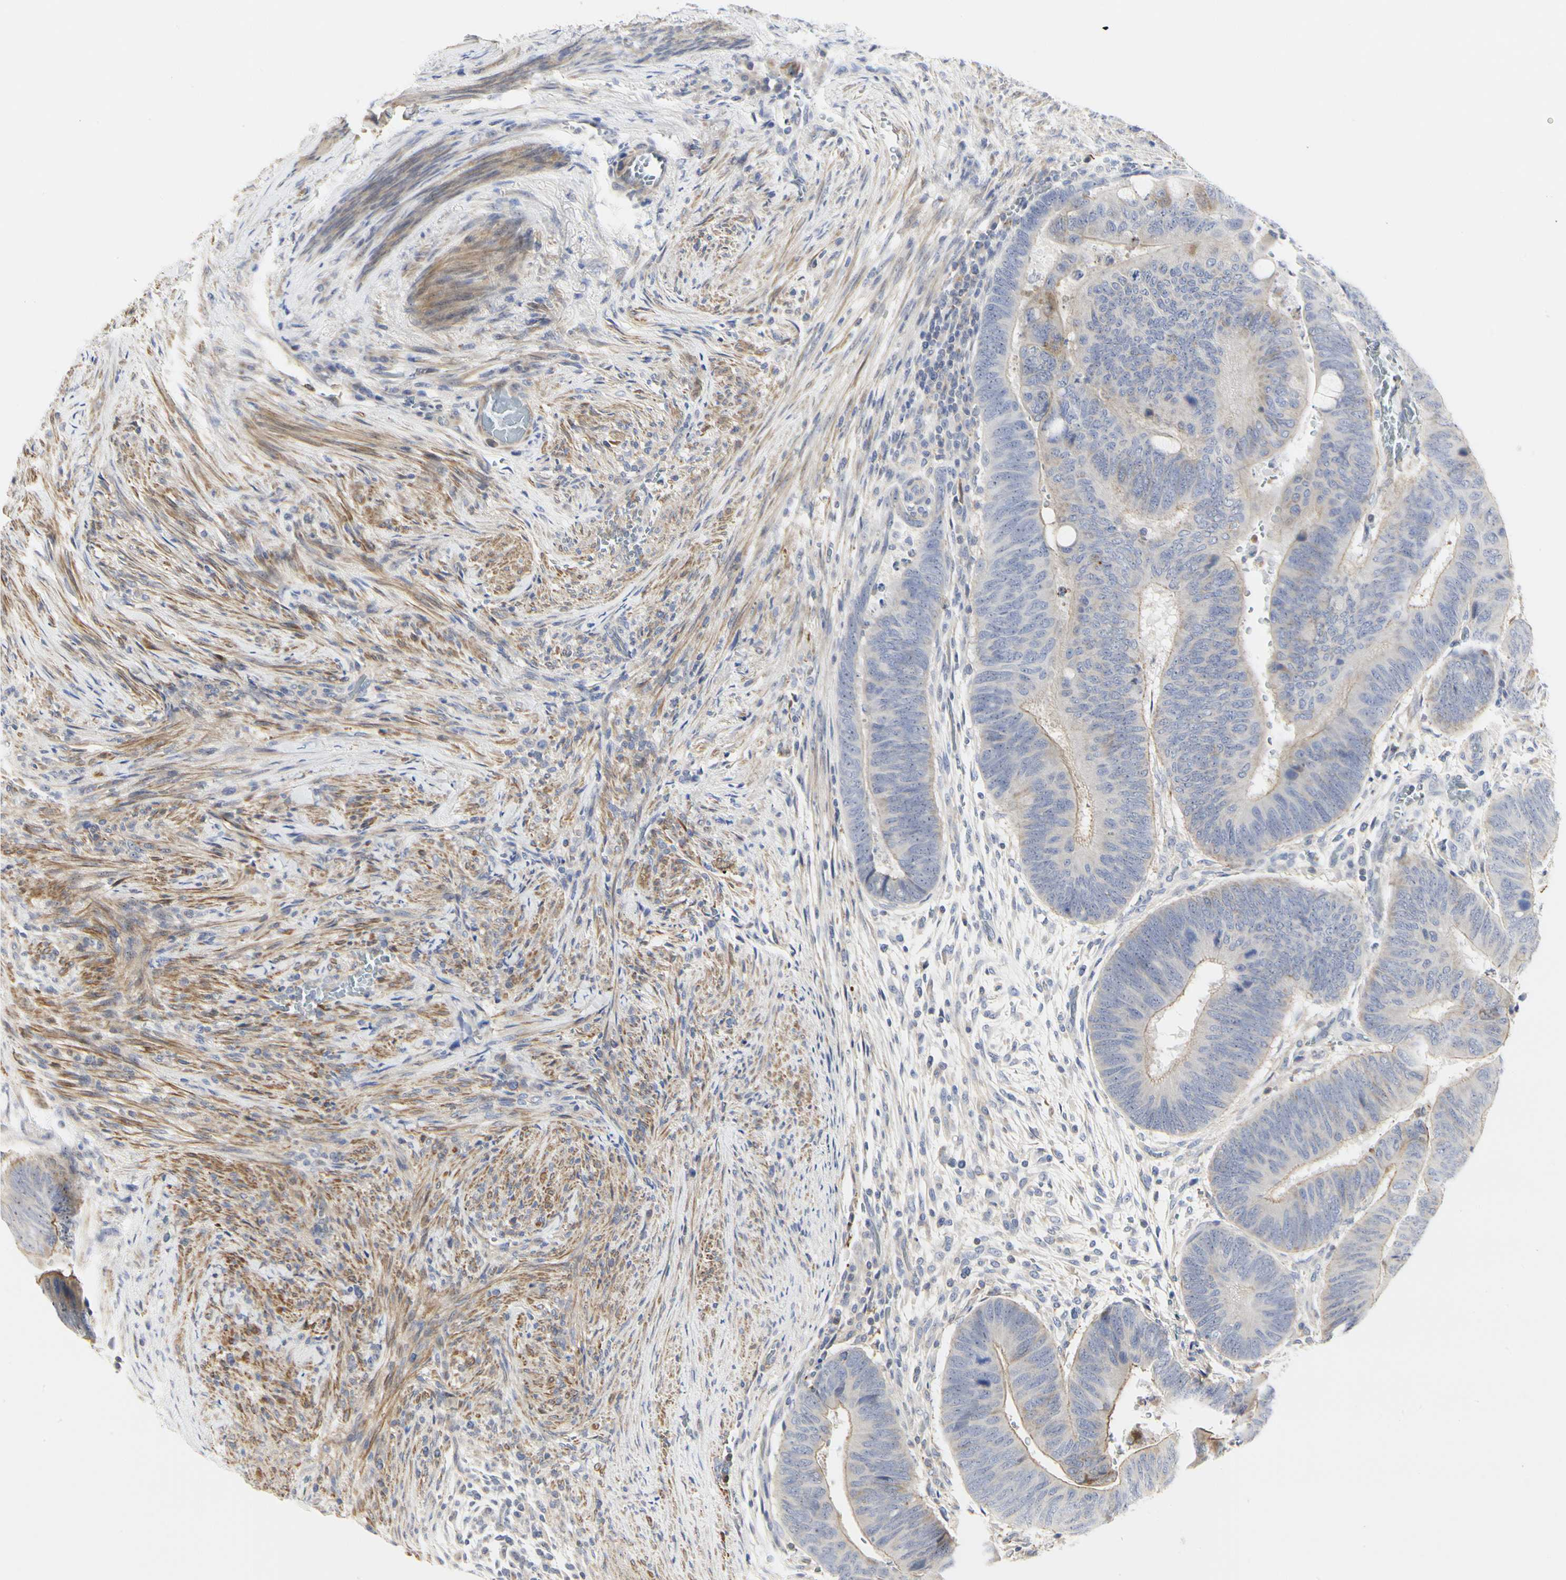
{"staining": {"intensity": "weak", "quantity": "<25%", "location": "cytoplasmic/membranous"}, "tissue": "colorectal cancer", "cell_type": "Tumor cells", "image_type": "cancer", "snomed": [{"axis": "morphology", "description": "Normal tissue, NOS"}, {"axis": "morphology", "description": "Adenocarcinoma, NOS"}, {"axis": "topography", "description": "Rectum"}, {"axis": "topography", "description": "Peripheral nerve tissue"}], "caption": "Photomicrograph shows no significant protein positivity in tumor cells of adenocarcinoma (colorectal).", "gene": "SHANK2", "patient": {"sex": "male", "age": 92}}